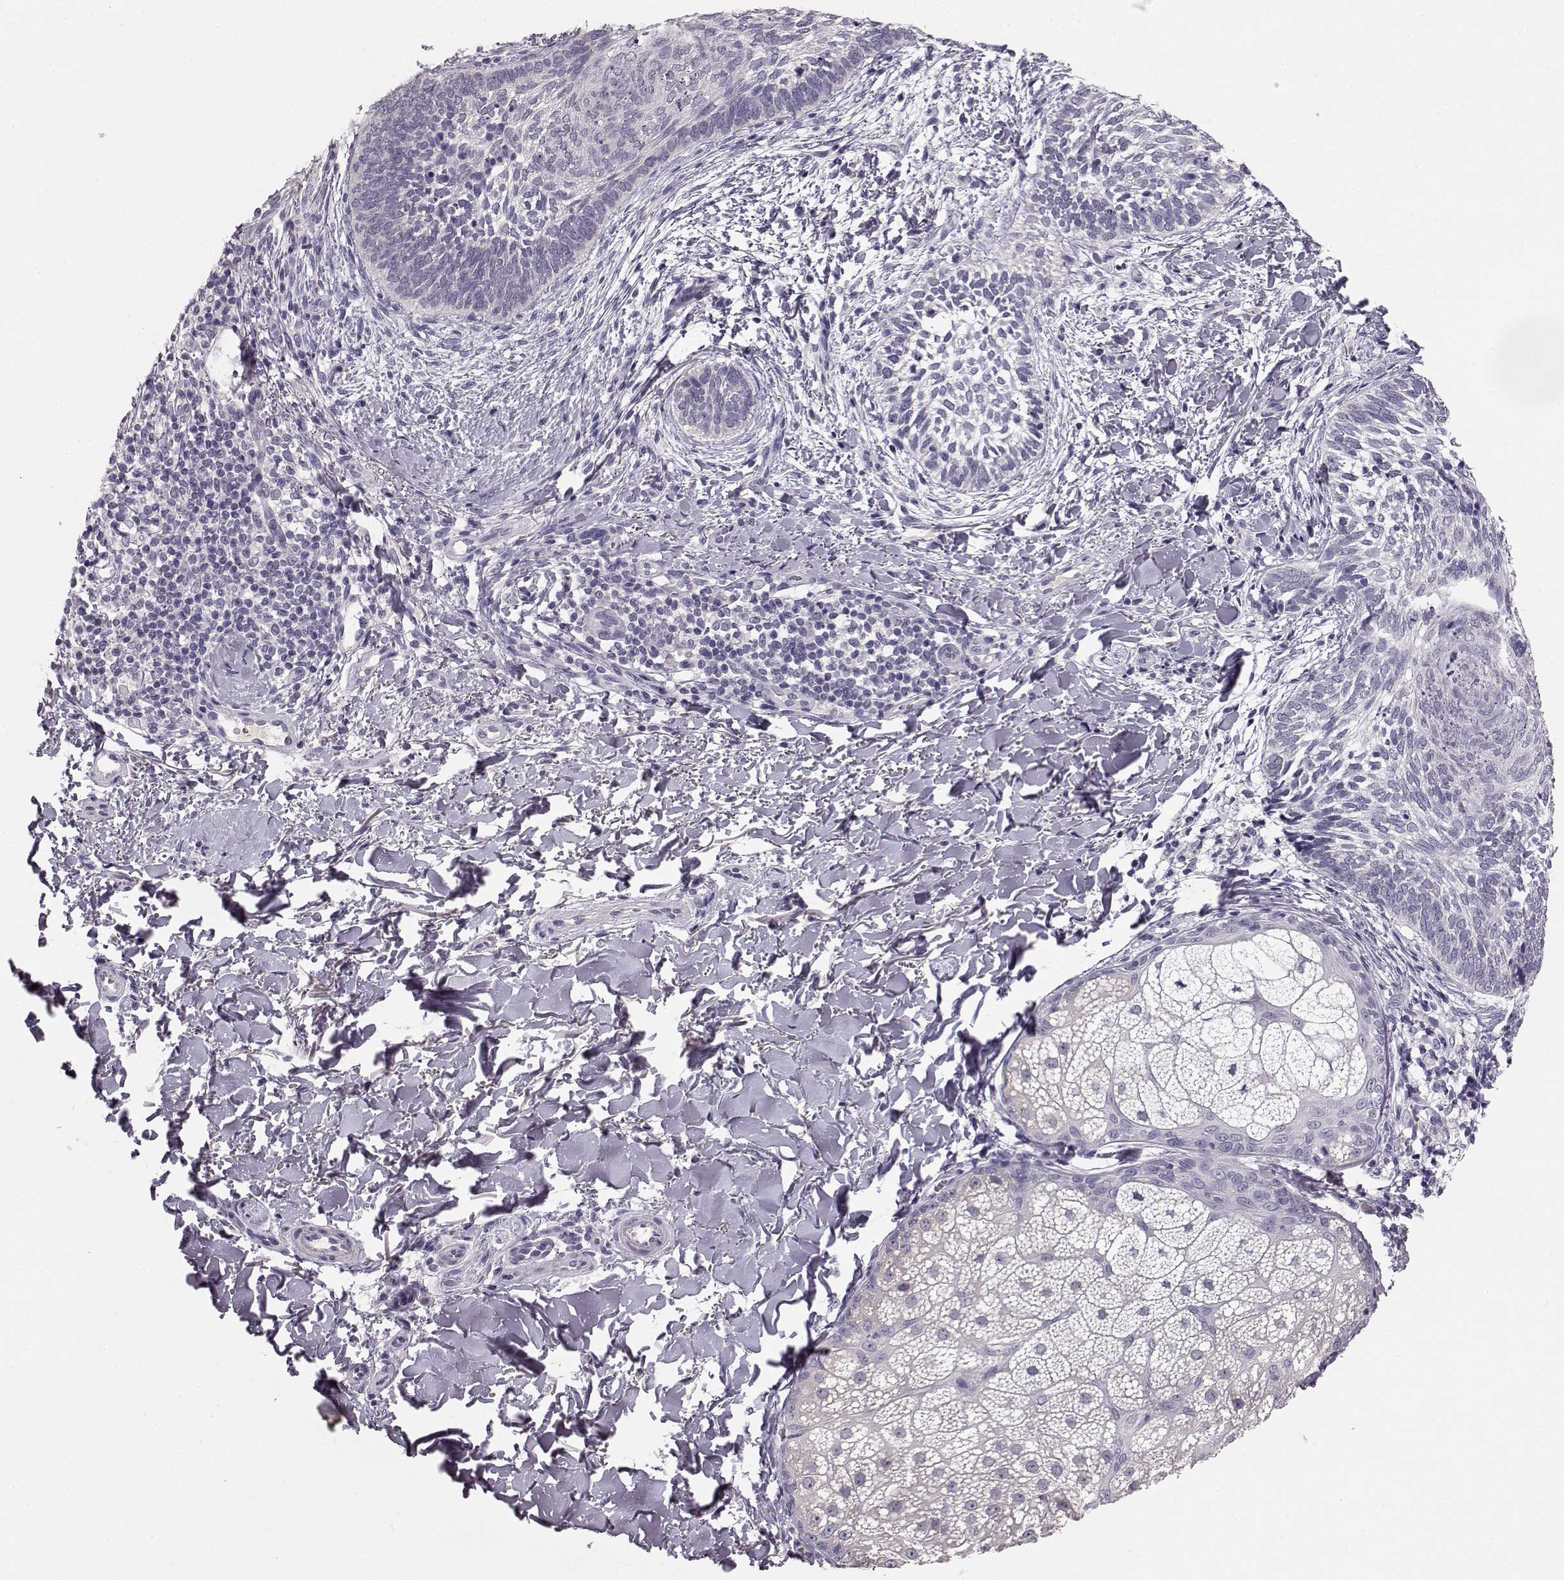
{"staining": {"intensity": "negative", "quantity": "none", "location": "none"}, "tissue": "skin cancer", "cell_type": "Tumor cells", "image_type": "cancer", "snomed": [{"axis": "morphology", "description": "Normal tissue, NOS"}, {"axis": "morphology", "description": "Basal cell carcinoma"}, {"axis": "topography", "description": "Skin"}], "caption": "The immunohistochemistry micrograph has no significant staining in tumor cells of skin basal cell carcinoma tissue.", "gene": "BFSP2", "patient": {"sex": "male", "age": 46}}